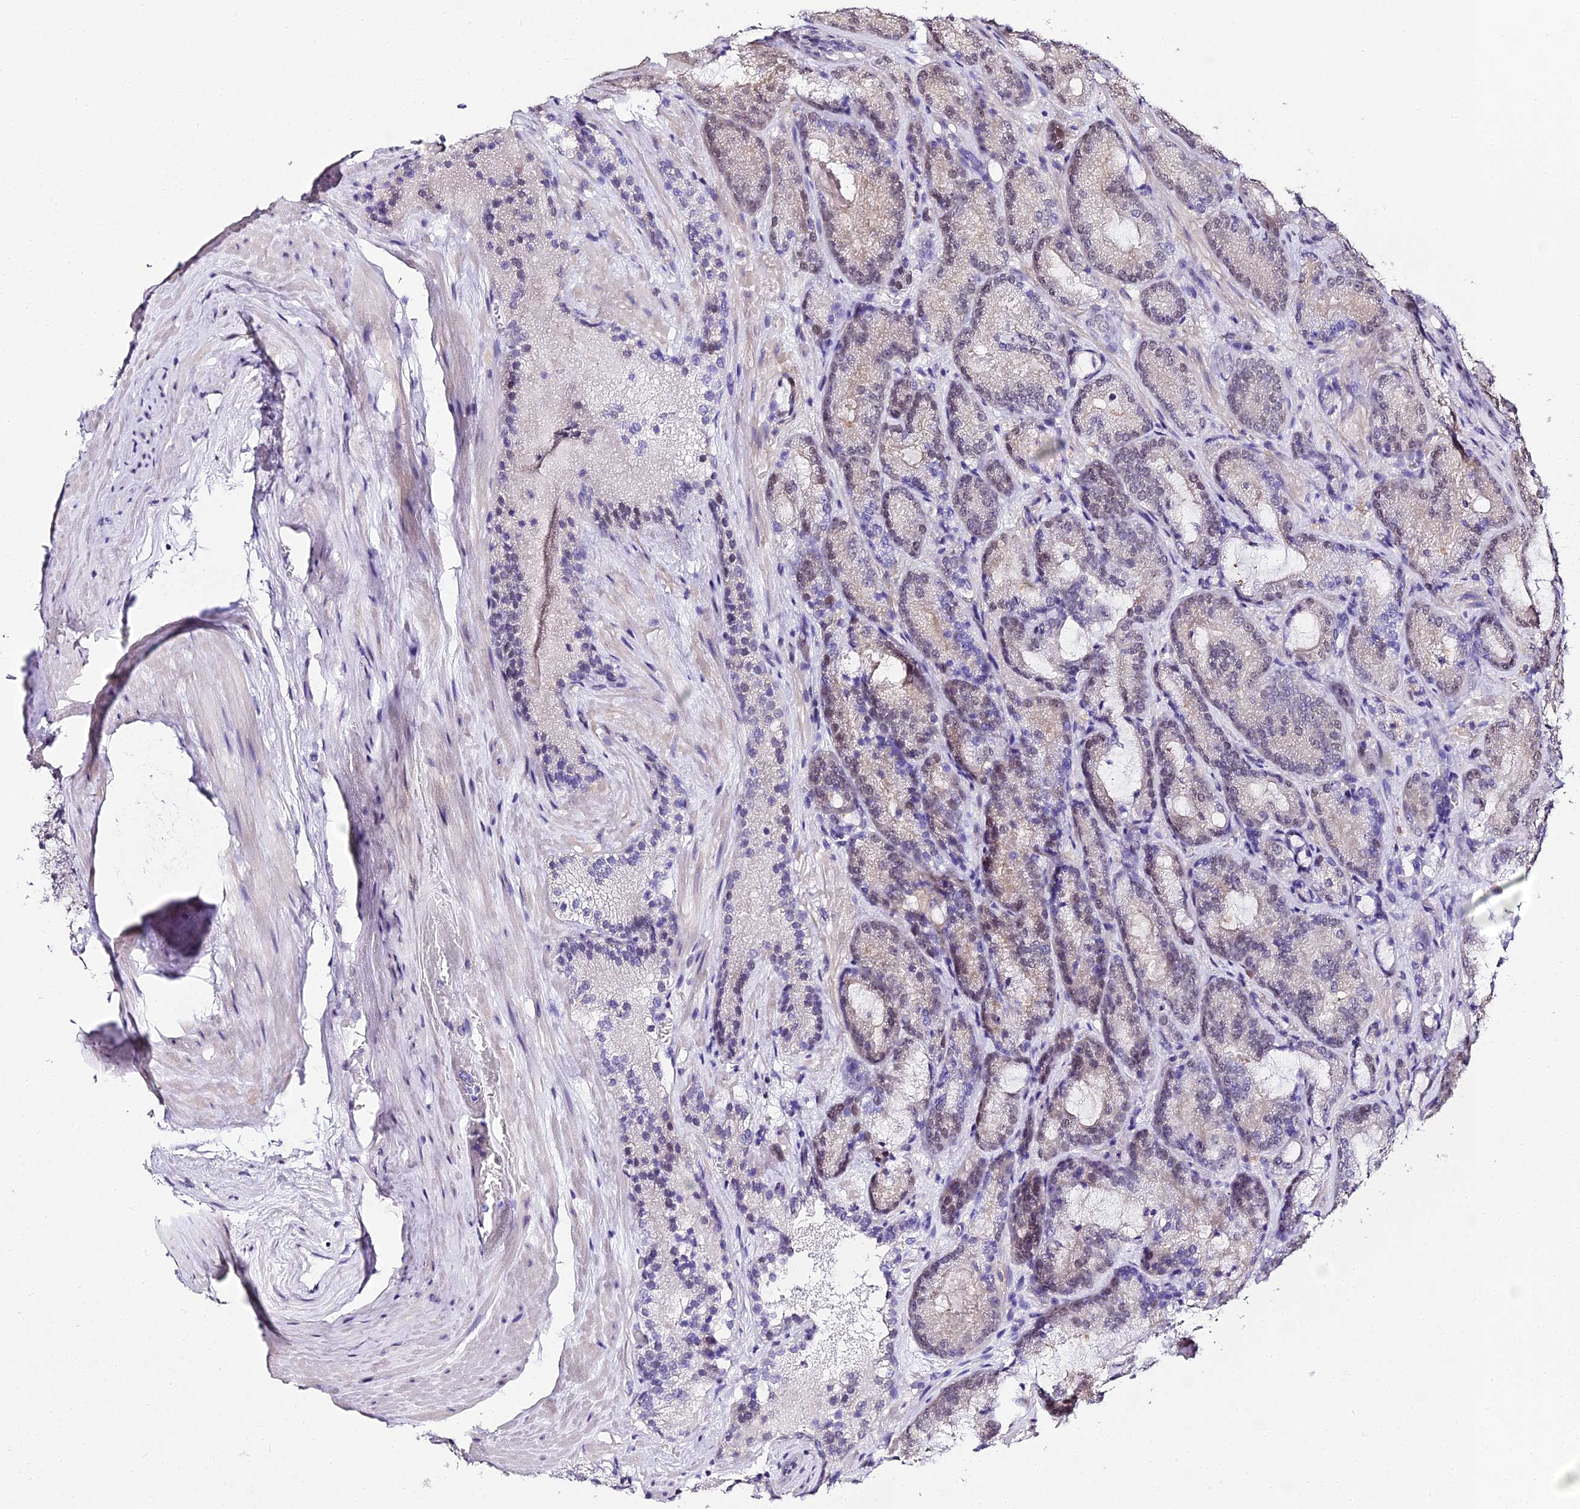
{"staining": {"intensity": "weak", "quantity": "<25%", "location": "nuclear"}, "tissue": "prostate cancer", "cell_type": "Tumor cells", "image_type": "cancer", "snomed": [{"axis": "morphology", "description": "Adenocarcinoma, Low grade"}, {"axis": "topography", "description": "Prostate"}], "caption": "Immunohistochemistry photomicrograph of neoplastic tissue: human prostate low-grade adenocarcinoma stained with DAB demonstrates no significant protein expression in tumor cells.", "gene": "ABHD14A-ACY1", "patient": {"sex": "male", "age": 74}}